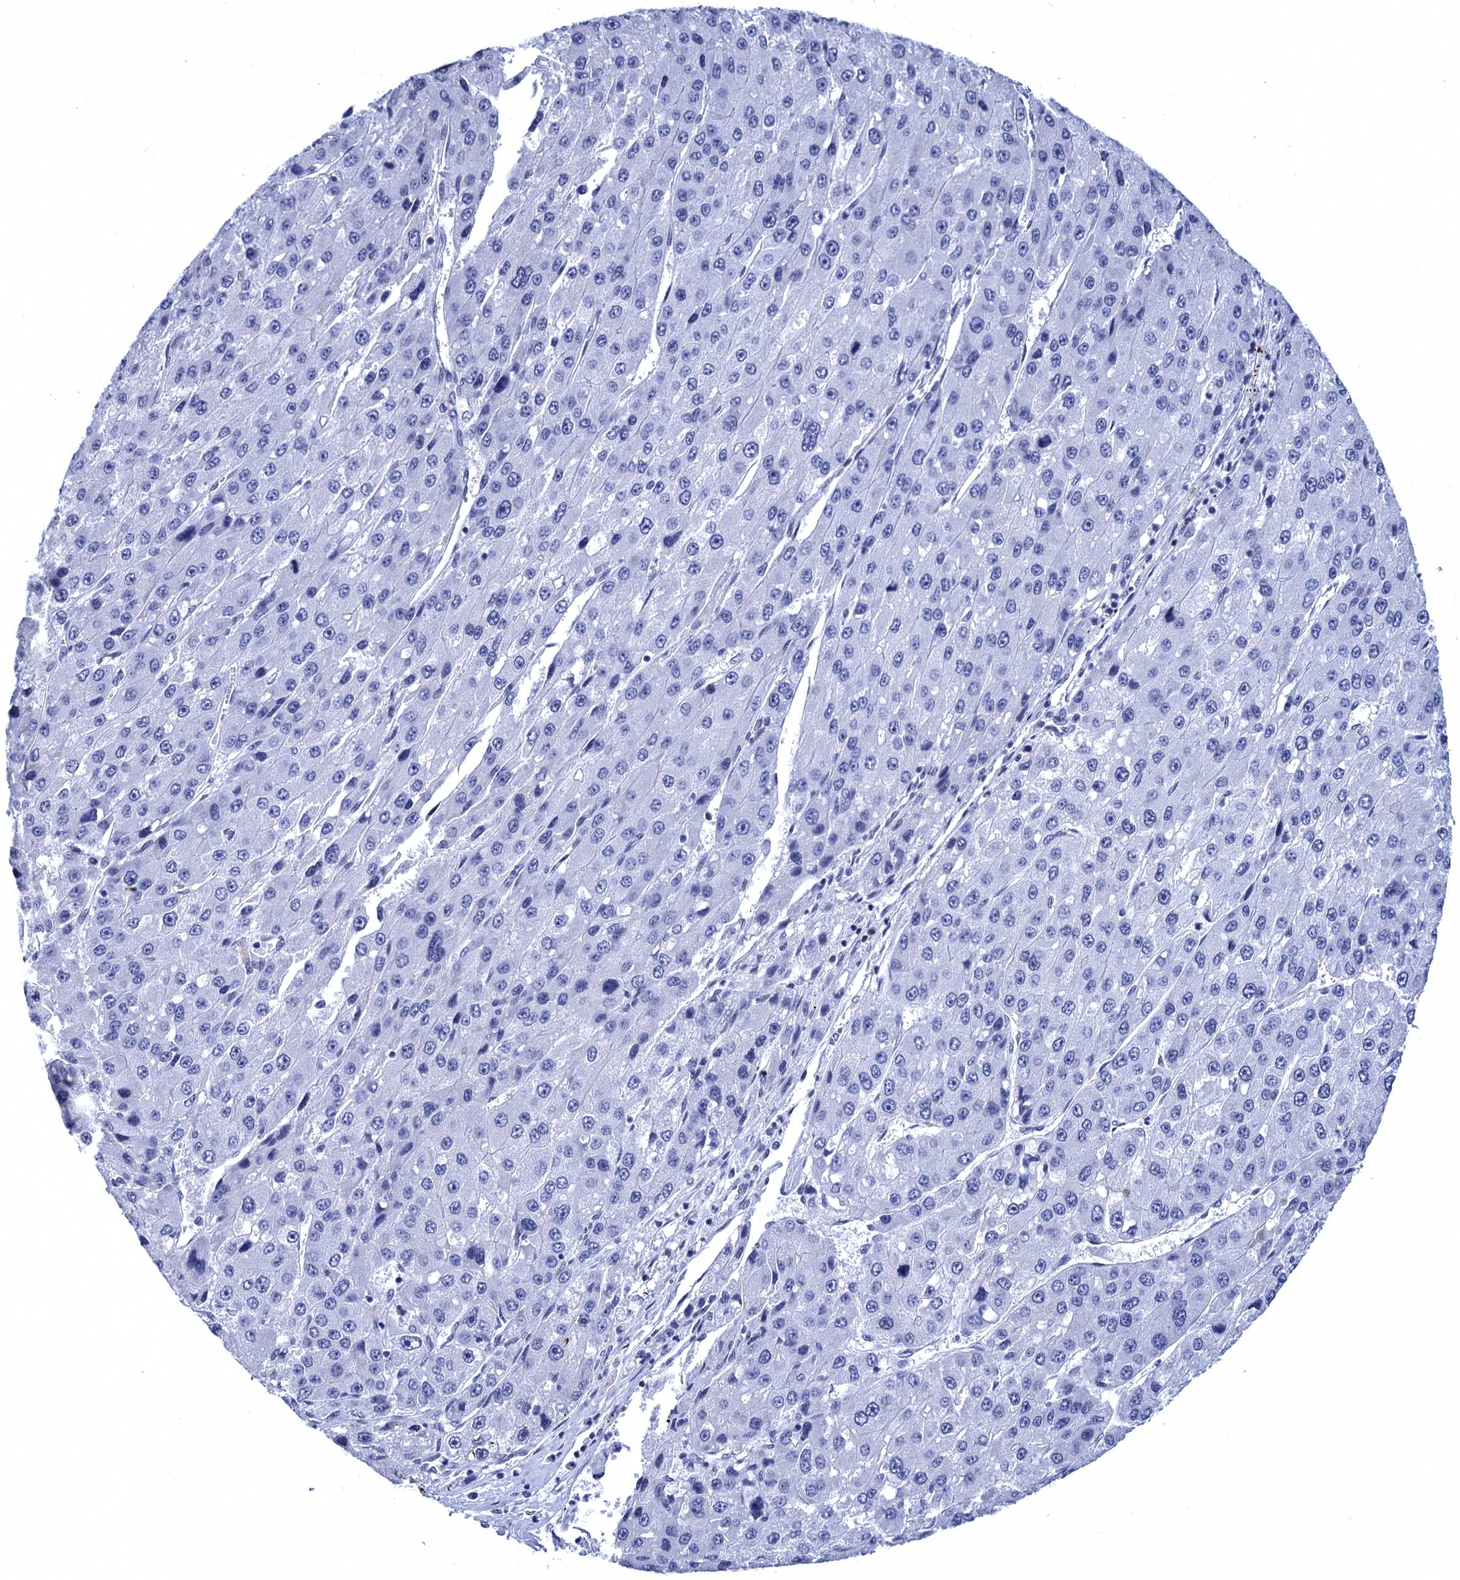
{"staining": {"intensity": "negative", "quantity": "none", "location": "none"}, "tissue": "liver cancer", "cell_type": "Tumor cells", "image_type": "cancer", "snomed": [{"axis": "morphology", "description": "Carcinoma, Hepatocellular, NOS"}, {"axis": "topography", "description": "Liver"}], "caption": "Immunohistochemical staining of liver hepatocellular carcinoma demonstrates no significant positivity in tumor cells. (Immunohistochemistry (ihc), brightfield microscopy, high magnification).", "gene": "METTL25", "patient": {"sex": "female", "age": 73}}